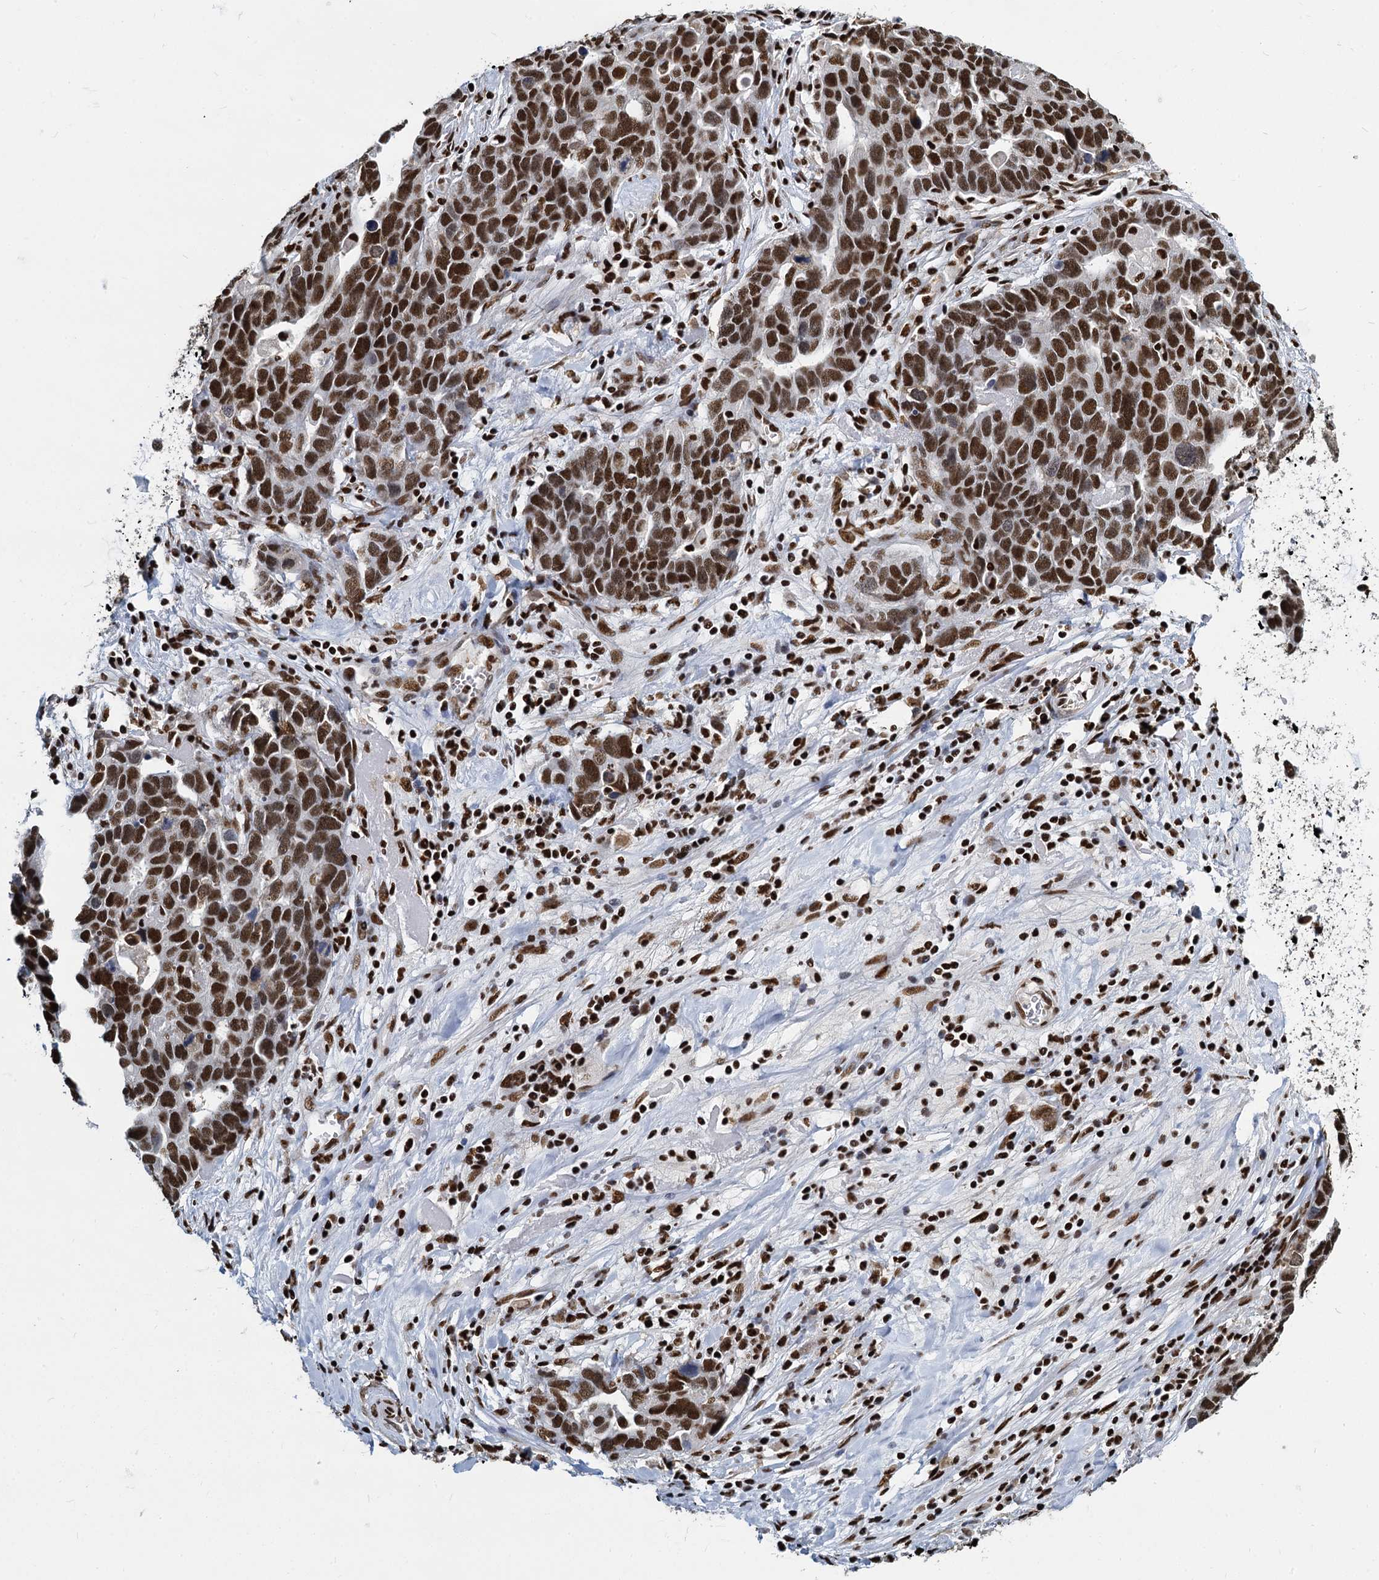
{"staining": {"intensity": "strong", "quantity": ">75%", "location": "nuclear"}, "tissue": "ovarian cancer", "cell_type": "Tumor cells", "image_type": "cancer", "snomed": [{"axis": "morphology", "description": "Cystadenocarcinoma, serous, NOS"}, {"axis": "topography", "description": "Ovary"}], "caption": "About >75% of tumor cells in human serous cystadenocarcinoma (ovarian) display strong nuclear protein expression as visualized by brown immunohistochemical staining.", "gene": "DCPS", "patient": {"sex": "female", "age": 54}}